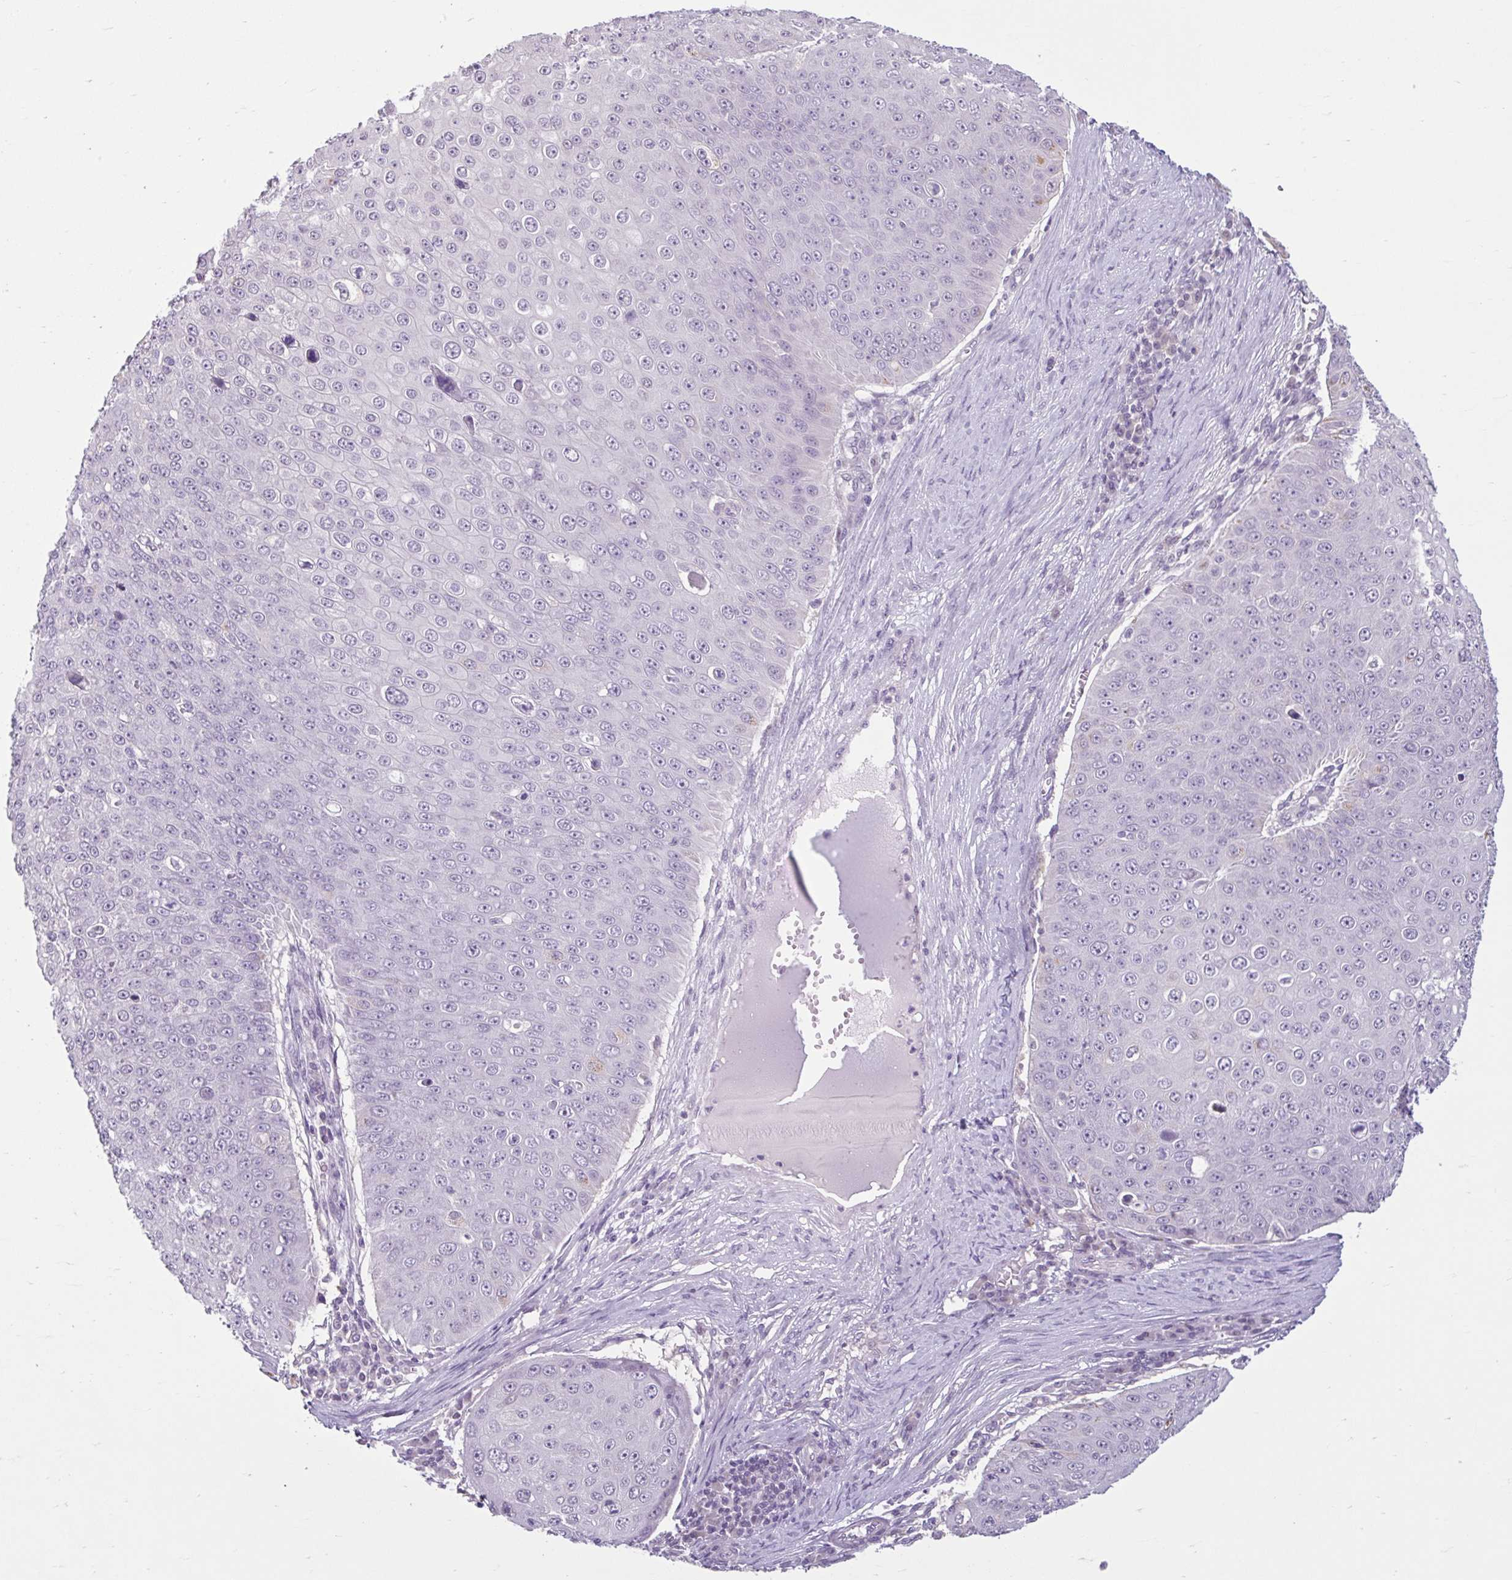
{"staining": {"intensity": "negative", "quantity": "none", "location": "none"}, "tissue": "skin cancer", "cell_type": "Tumor cells", "image_type": "cancer", "snomed": [{"axis": "morphology", "description": "Squamous cell carcinoma, NOS"}, {"axis": "topography", "description": "Skin"}], "caption": "IHC image of skin squamous cell carcinoma stained for a protein (brown), which displays no staining in tumor cells.", "gene": "CDH19", "patient": {"sex": "male", "age": 71}}